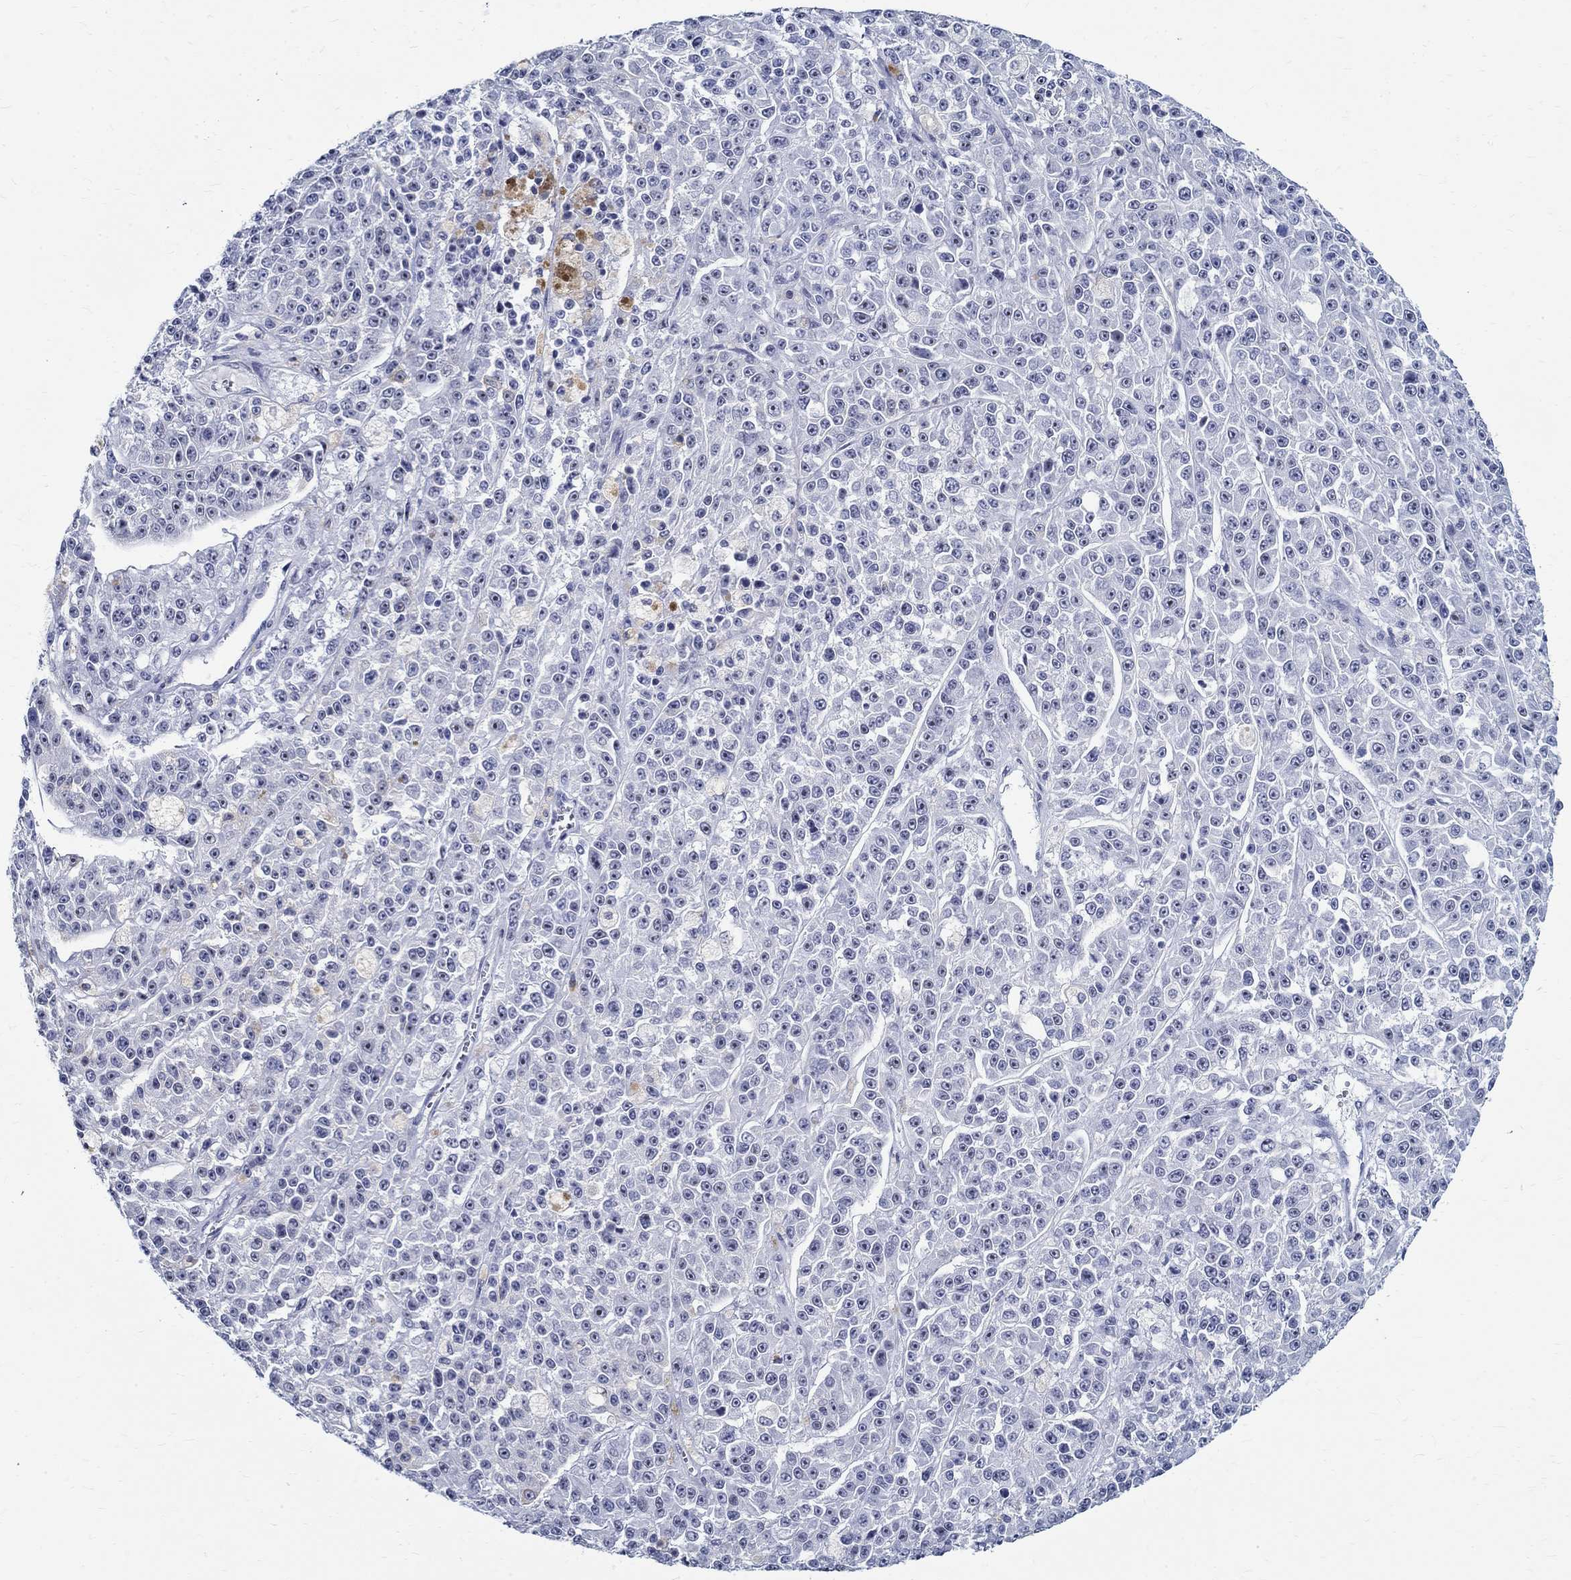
{"staining": {"intensity": "negative", "quantity": "none", "location": "none"}, "tissue": "melanoma", "cell_type": "Tumor cells", "image_type": "cancer", "snomed": [{"axis": "morphology", "description": "Malignant melanoma, NOS"}, {"axis": "topography", "description": "Skin"}], "caption": "A histopathology image of malignant melanoma stained for a protein reveals no brown staining in tumor cells. (Immunohistochemistry, brightfield microscopy, high magnification).", "gene": "BSPRY", "patient": {"sex": "female", "age": 58}}